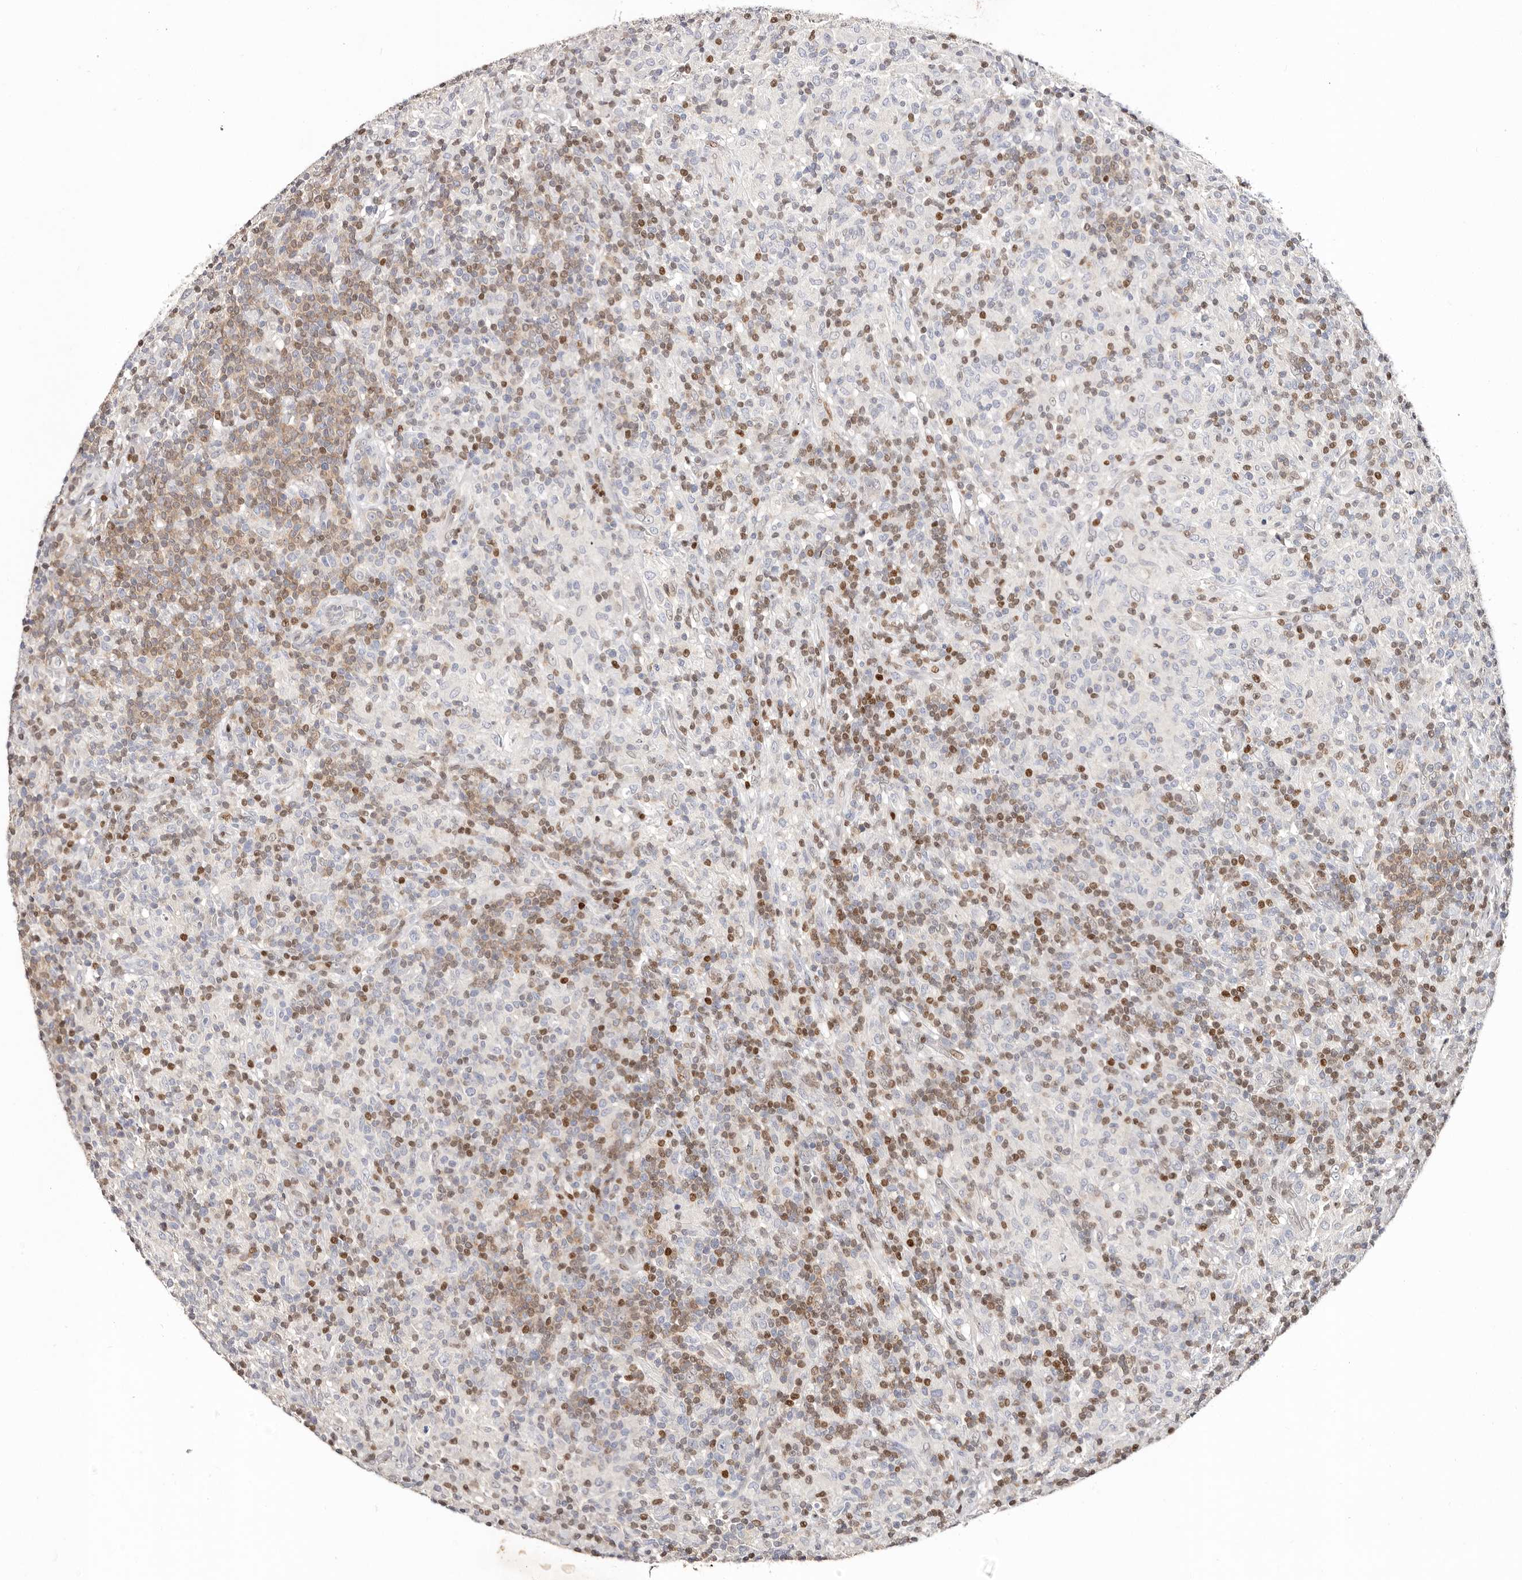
{"staining": {"intensity": "negative", "quantity": "none", "location": "none"}, "tissue": "lymphoma", "cell_type": "Tumor cells", "image_type": "cancer", "snomed": [{"axis": "morphology", "description": "Hodgkin's disease, NOS"}, {"axis": "topography", "description": "Lymph node"}], "caption": "Photomicrograph shows no significant protein staining in tumor cells of lymphoma.", "gene": "IQGAP3", "patient": {"sex": "male", "age": 70}}